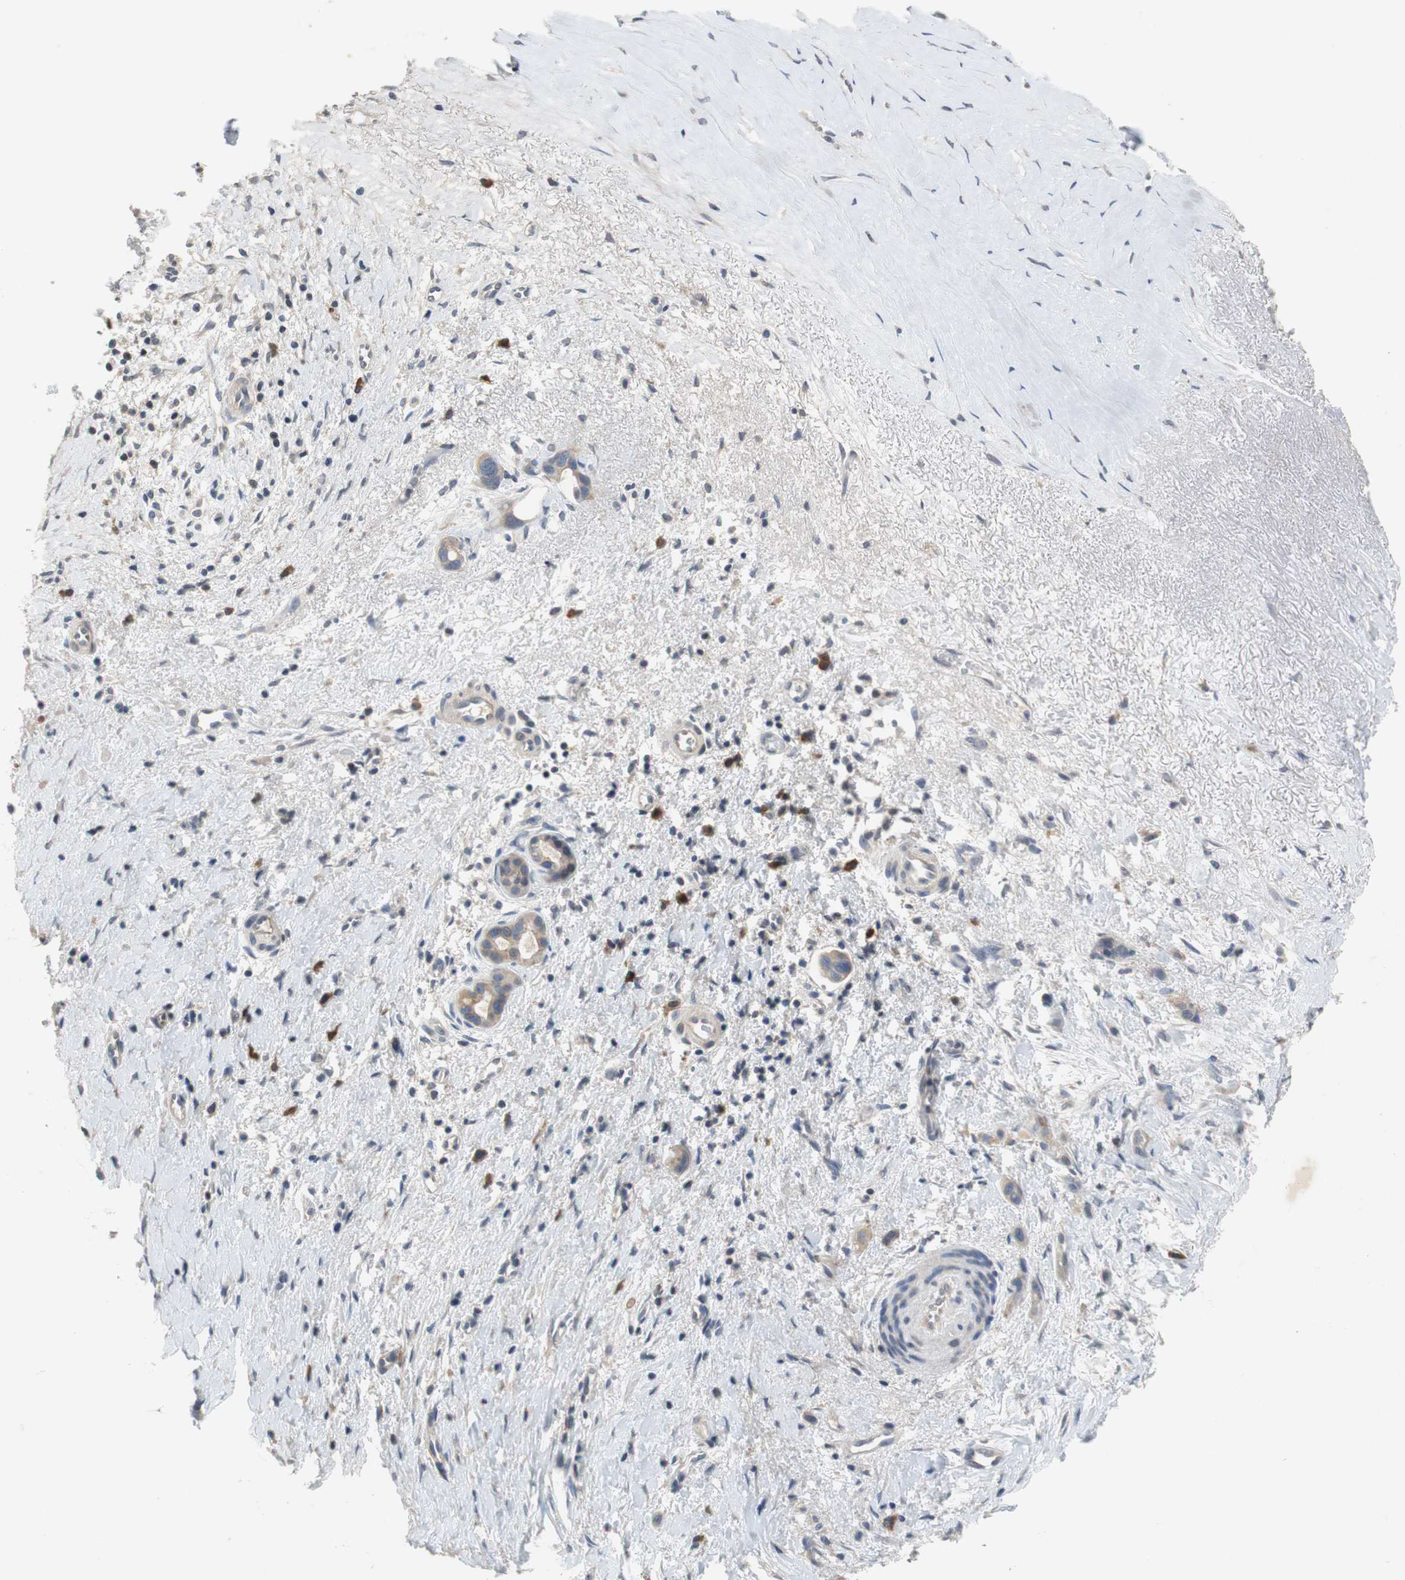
{"staining": {"intensity": "weak", "quantity": ">75%", "location": "cytoplasmic/membranous"}, "tissue": "liver cancer", "cell_type": "Tumor cells", "image_type": "cancer", "snomed": [{"axis": "morphology", "description": "Cholangiocarcinoma"}, {"axis": "topography", "description": "Liver"}], "caption": "Liver cholangiocarcinoma stained with IHC reveals weak cytoplasmic/membranous staining in about >75% of tumor cells.", "gene": "GLCCI1", "patient": {"sex": "female", "age": 65}}